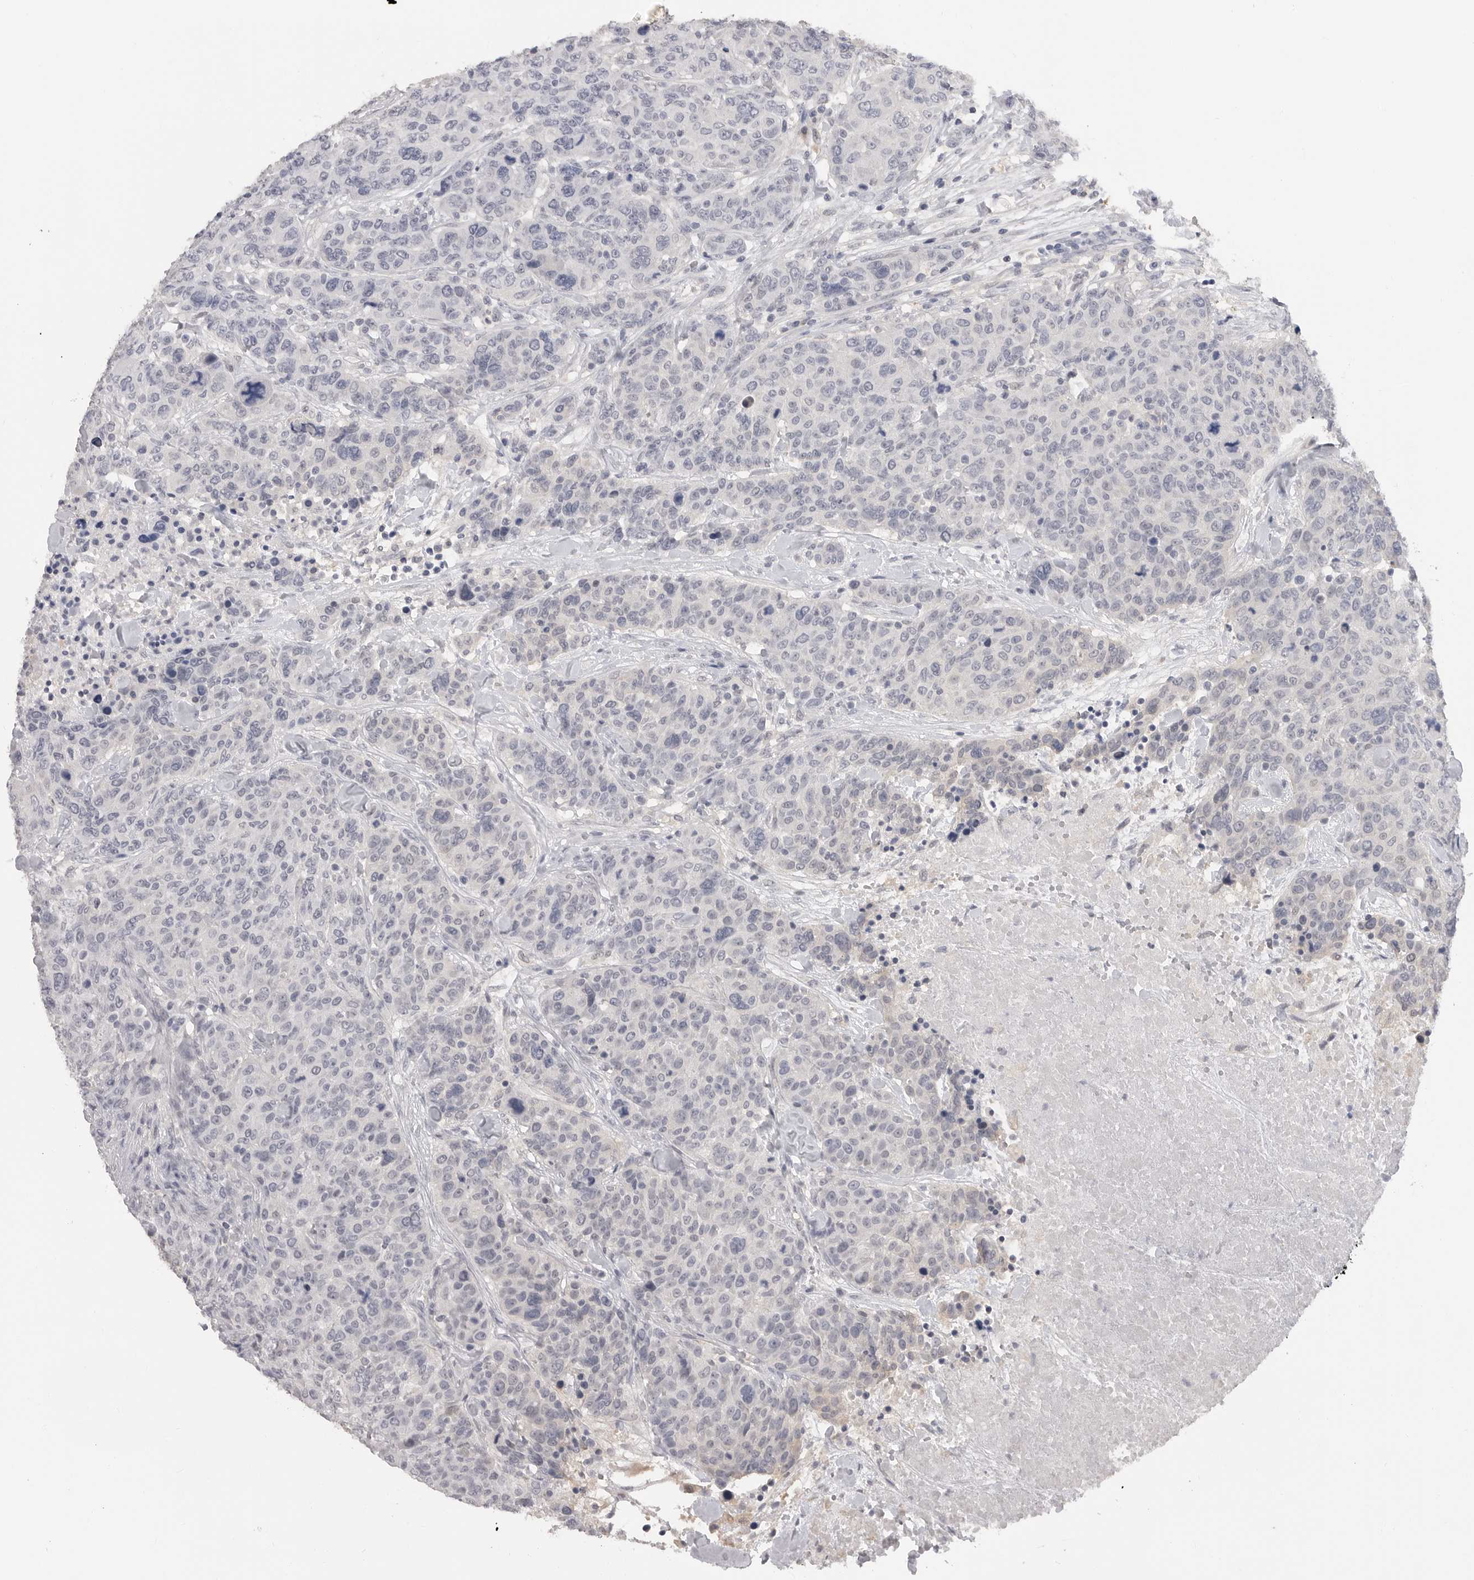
{"staining": {"intensity": "negative", "quantity": "none", "location": "none"}, "tissue": "breast cancer", "cell_type": "Tumor cells", "image_type": "cancer", "snomed": [{"axis": "morphology", "description": "Duct carcinoma"}, {"axis": "topography", "description": "Breast"}], "caption": "An immunohistochemistry photomicrograph of breast invasive ductal carcinoma is shown. There is no staining in tumor cells of breast invasive ductal carcinoma. The staining is performed using DAB (3,3'-diaminobenzidine) brown chromogen with nuclei counter-stained in using hematoxylin.", "gene": "PLEKHF1", "patient": {"sex": "female", "age": 37}}